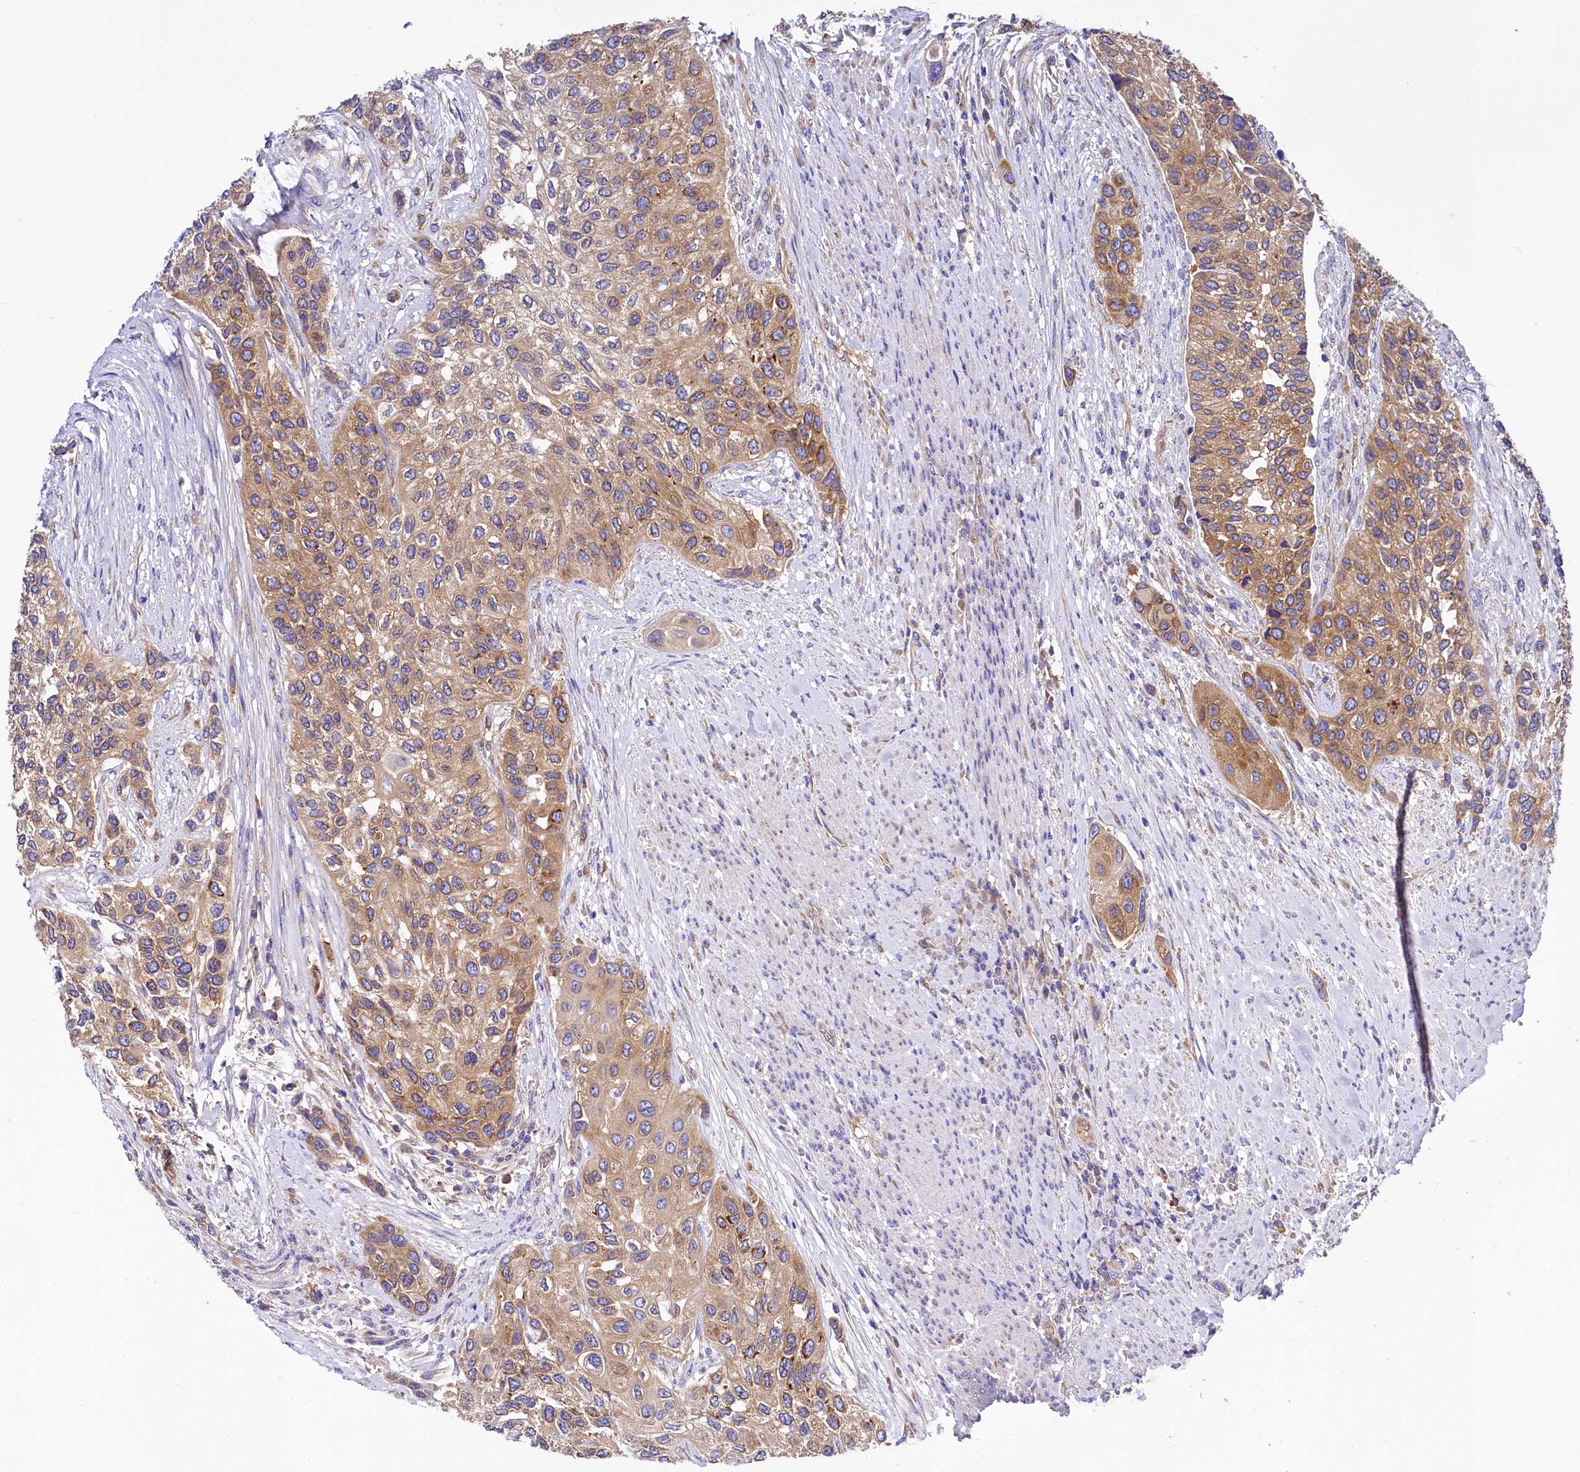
{"staining": {"intensity": "moderate", "quantity": ">75%", "location": "cytoplasmic/membranous"}, "tissue": "urothelial cancer", "cell_type": "Tumor cells", "image_type": "cancer", "snomed": [{"axis": "morphology", "description": "Normal tissue, NOS"}, {"axis": "morphology", "description": "Urothelial carcinoma, High grade"}, {"axis": "topography", "description": "Vascular tissue"}, {"axis": "topography", "description": "Urinary bladder"}], "caption": "Urothelial cancer stained with immunohistochemistry (IHC) reveals moderate cytoplasmic/membranous positivity in about >75% of tumor cells.", "gene": "QARS1", "patient": {"sex": "female", "age": 56}}